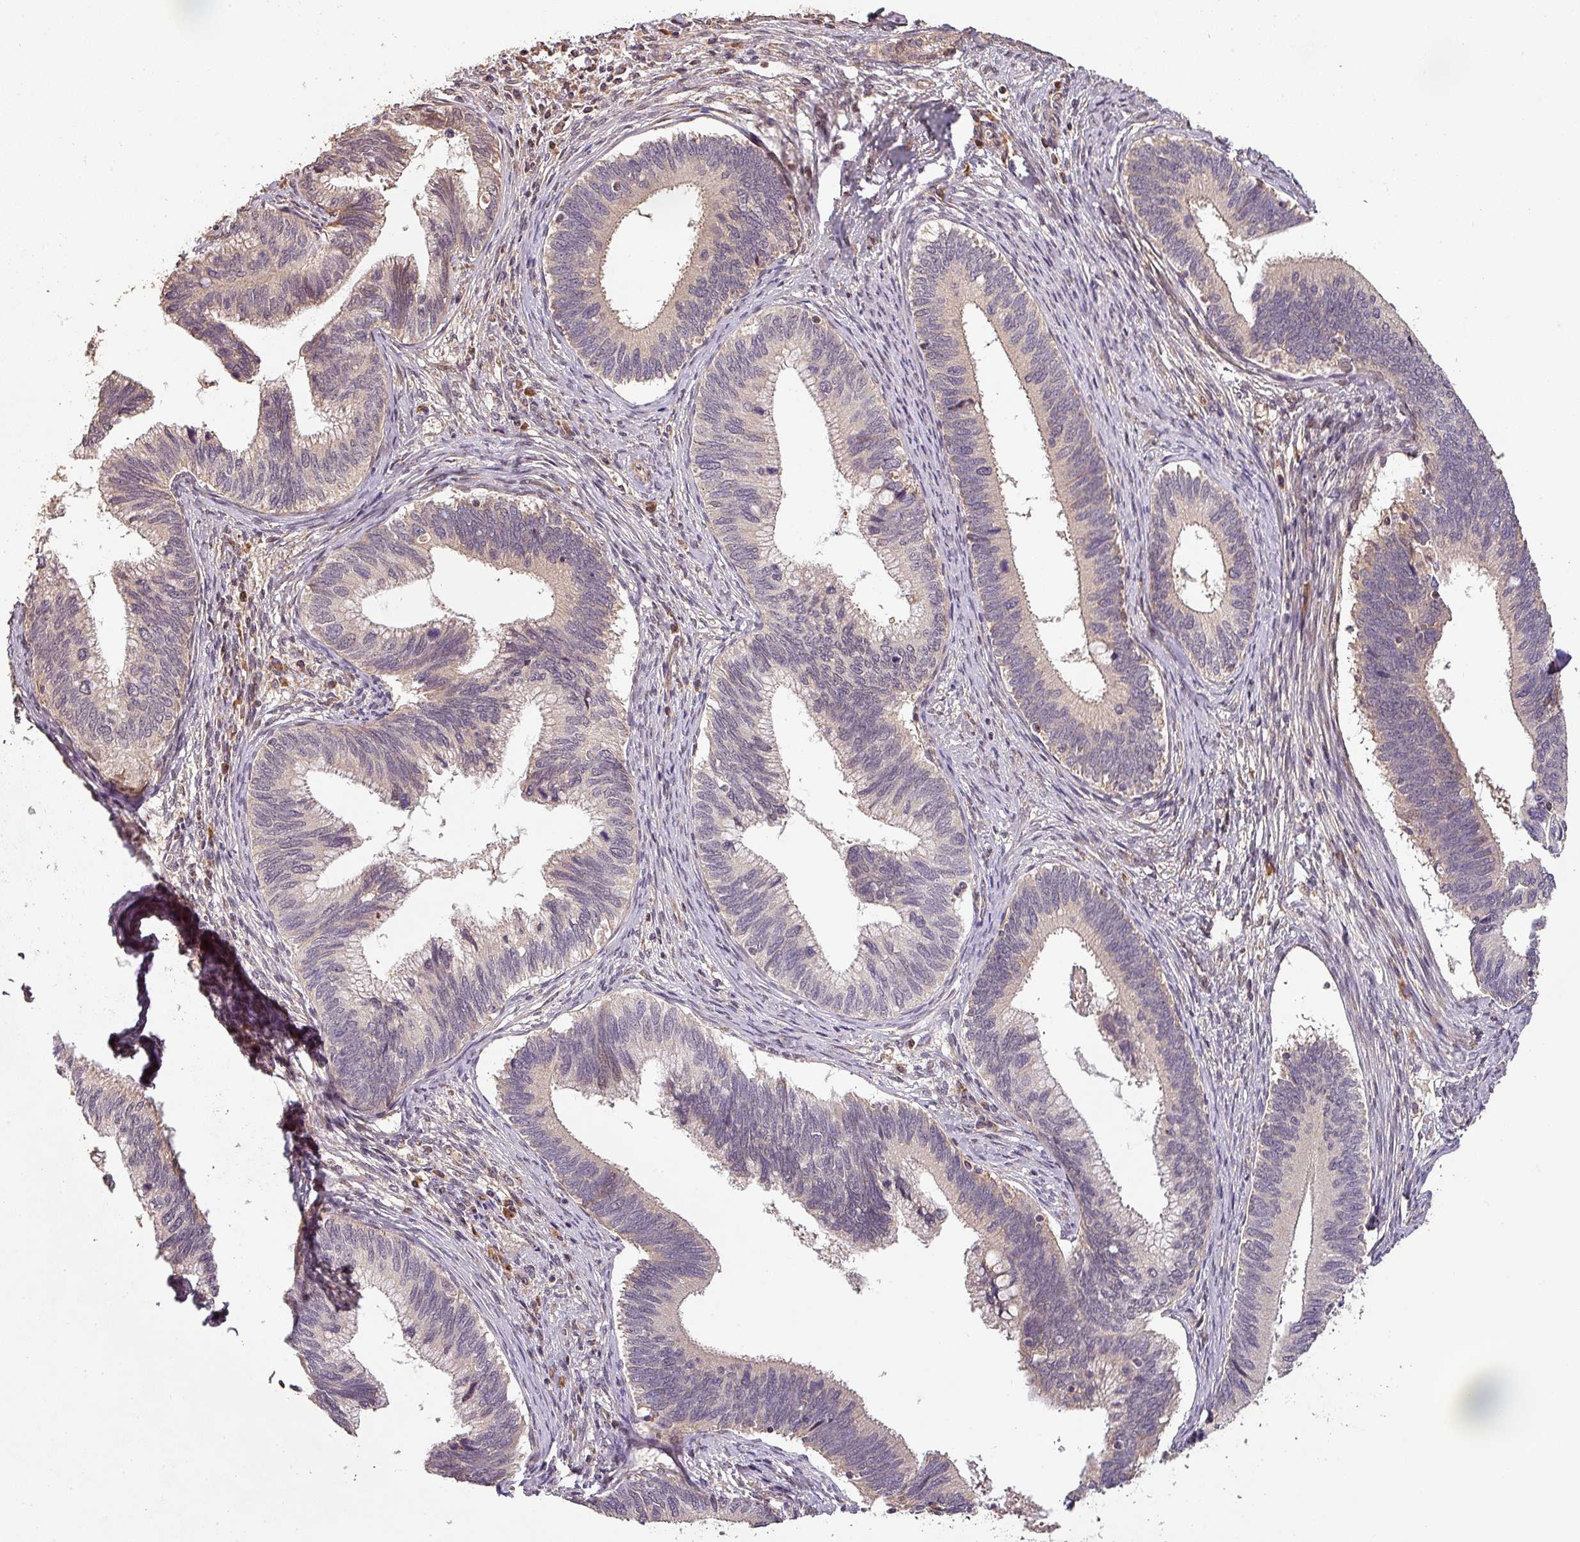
{"staining": {"intensity": "negative", "quantity": "none", "location": "none"}, "tissue": "cervical cancer", "cell_type": "Tumor cells", "image_type": "cancer", "snomed": [{"axis": "morphology", "description": "Adenocarcinoma, NOS"}, {"axis": "topography", "description": "Cervix"}], "caption": "This histopathology image is of cervical adenocarcinoma stained with immunohistochemistry to label a protein in brown with the nuclei are counter-stained blue. There is no staining in tumor cells. (DAB IHC with hematoxylin counter stain).", "gene": "BPIFB3", "patient": {"sex": "female", "age": 42}}